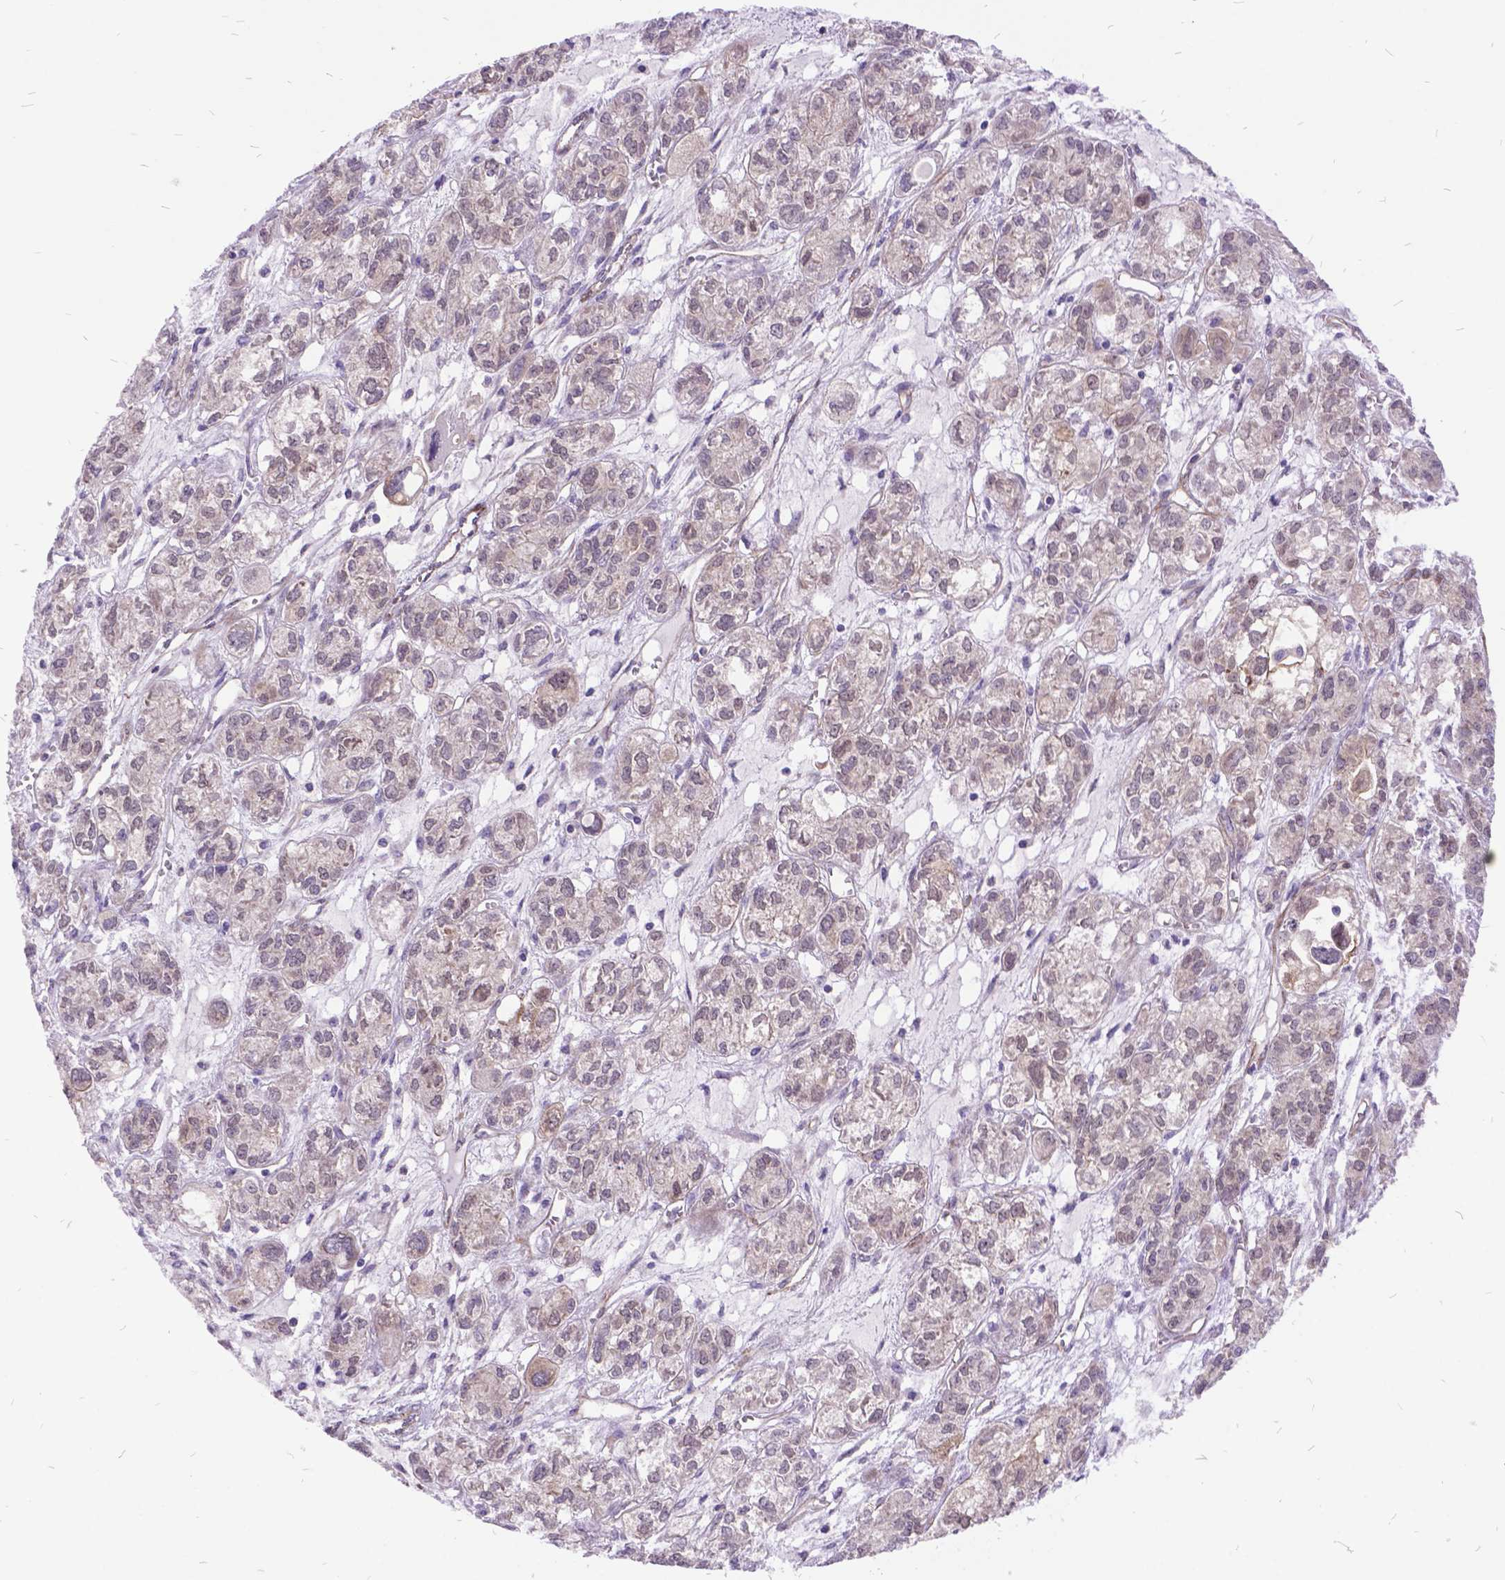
{"staining": {"intensity": "negative", "quantity": "none", "location": "none"}, "tissue": "ovarian cancer", "cell_type": "Tumor cells", "image_type": "cancer", "snomed": [{"axis": "morphology", "description": "Carcinoma, endometroid"}, {"axis": "topography", "description": "Ovary"}], "caption": "Immunohistochemistry histopathology image of neoplastic tissue: ovarian cancer (endometroid carcinoma) stained with DAB demonstrates no significant protein staining in tumor cells. Brightfield microscopy of immunohistochemistry (IHC) stained with DAB (3,3'-diaminobenzidine) (brown) and hematoxylin (blue), captured at high magnification.", "gene": "GRB7", "patient": {"sex": "female", "age": 64}}